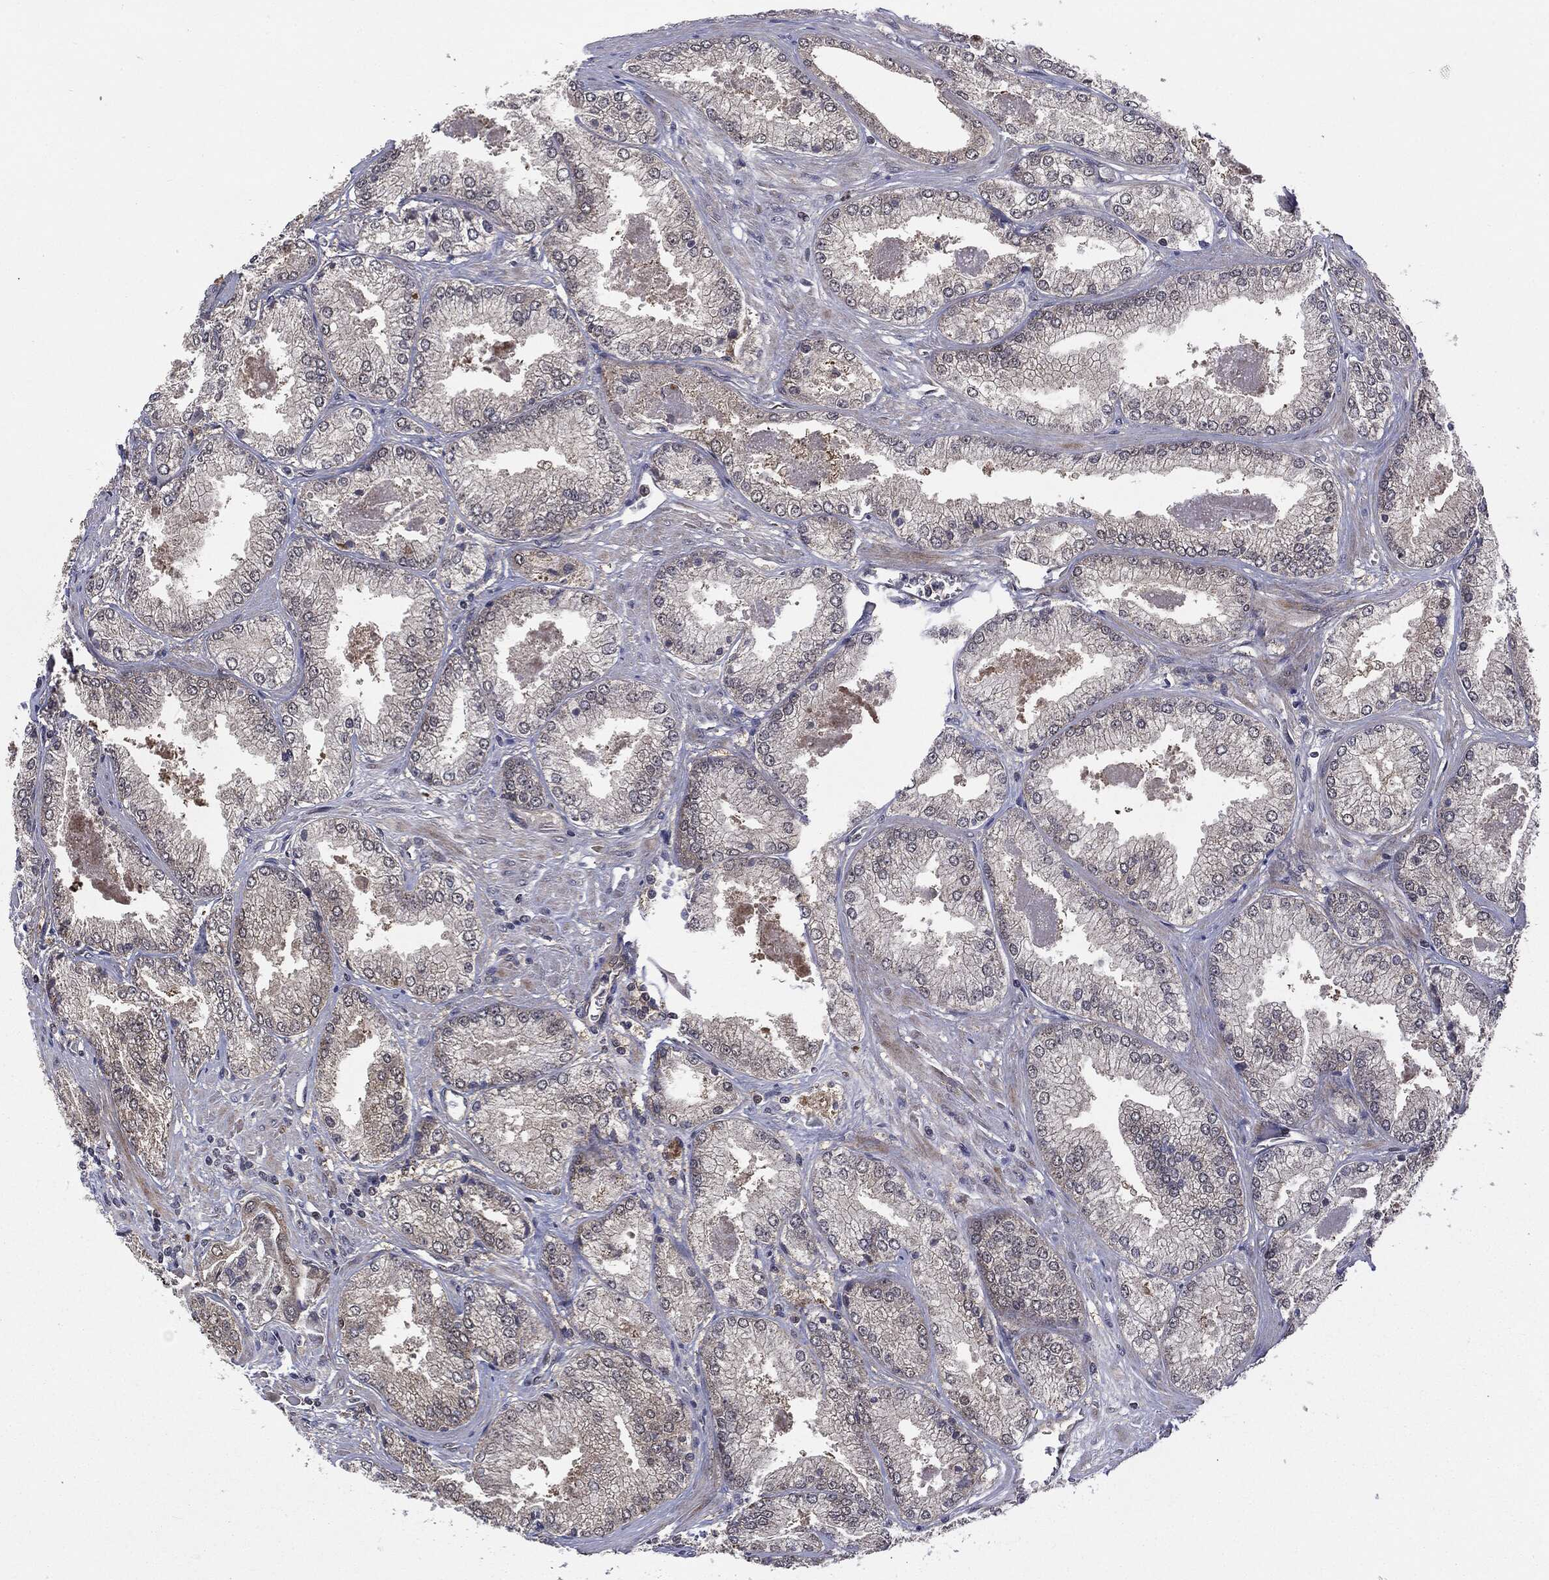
{"staining": {"intensity": "negative", "quantity": "none", "location": "none"}, "tissue": "prostate cancer", "cell_type": "Tumor cells", "image_type": "cancer", "snomed": [{"axis": "morphology", "description": "Adenocarcinoma, Low grade"}, {"axis": "topography", "description": "Prostate"}], "caption": "An immunohistochemistry image of prostate cancer (low-grade adenocarcinoma) is shown. There is no staining in tumor cells of prostate cancer (low-grade adenocarcinoma).", "gene": "PTPA", "patient": {"sex": "male", "age": 68}}